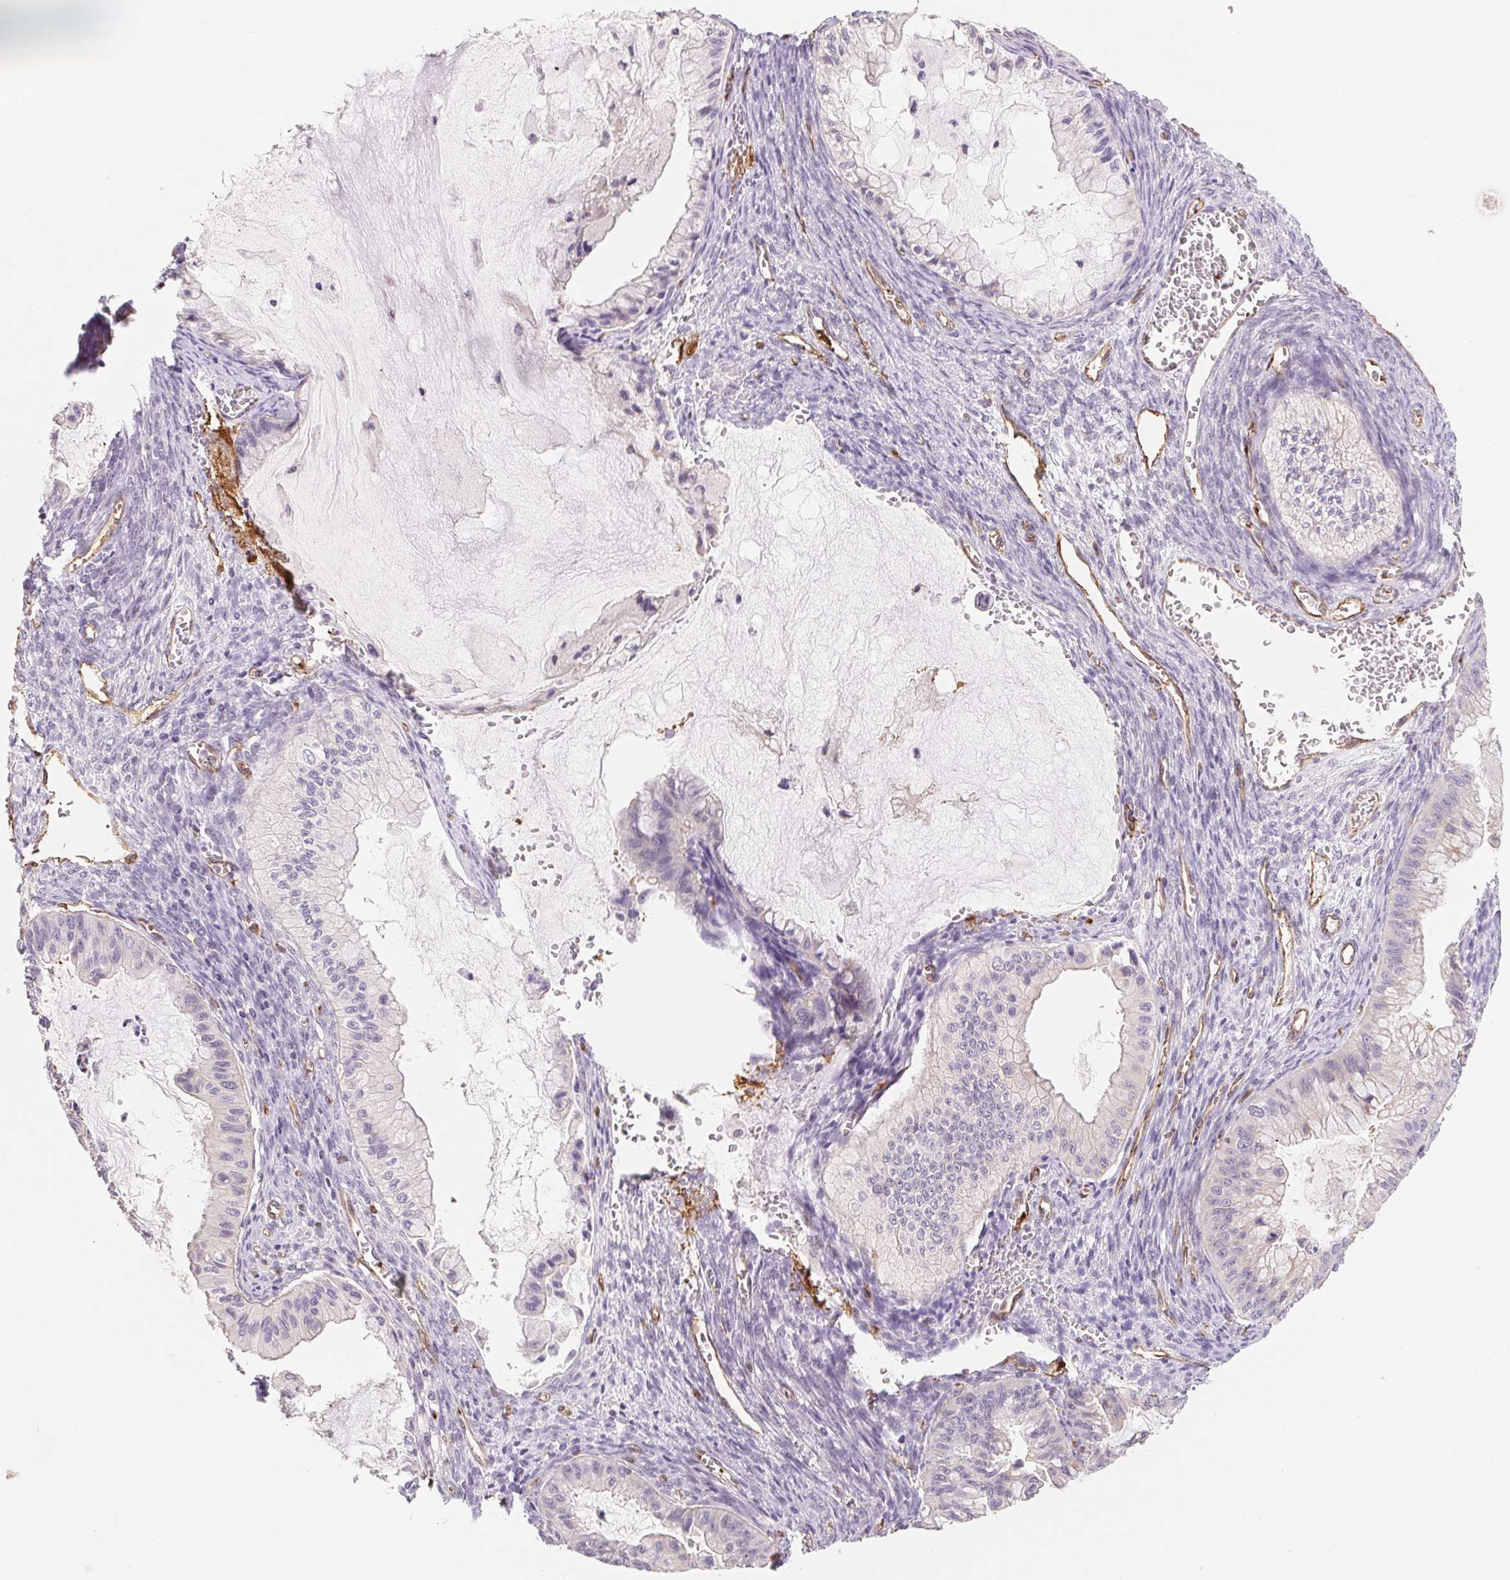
{"staining": {"intensity": "negative", "quantity": "none", "location": "none"}, "tissue": "ovarian cancer", "cell_type": "Tumor cells", "image_type": "cancer", "snomed": [{"axis": "morphology", "description": "Cystadenocarcinoma, mucinous, NOS"}, {"axis": "topography", "description": "Ovary"}], "caption": "Immunohistochemistry of mucinous cystadenocarcinoma (ovarian) displays no staining in tumor cells.", "gene": "ANKRD13B", "patient": {"sex": "female", "age": 72}}